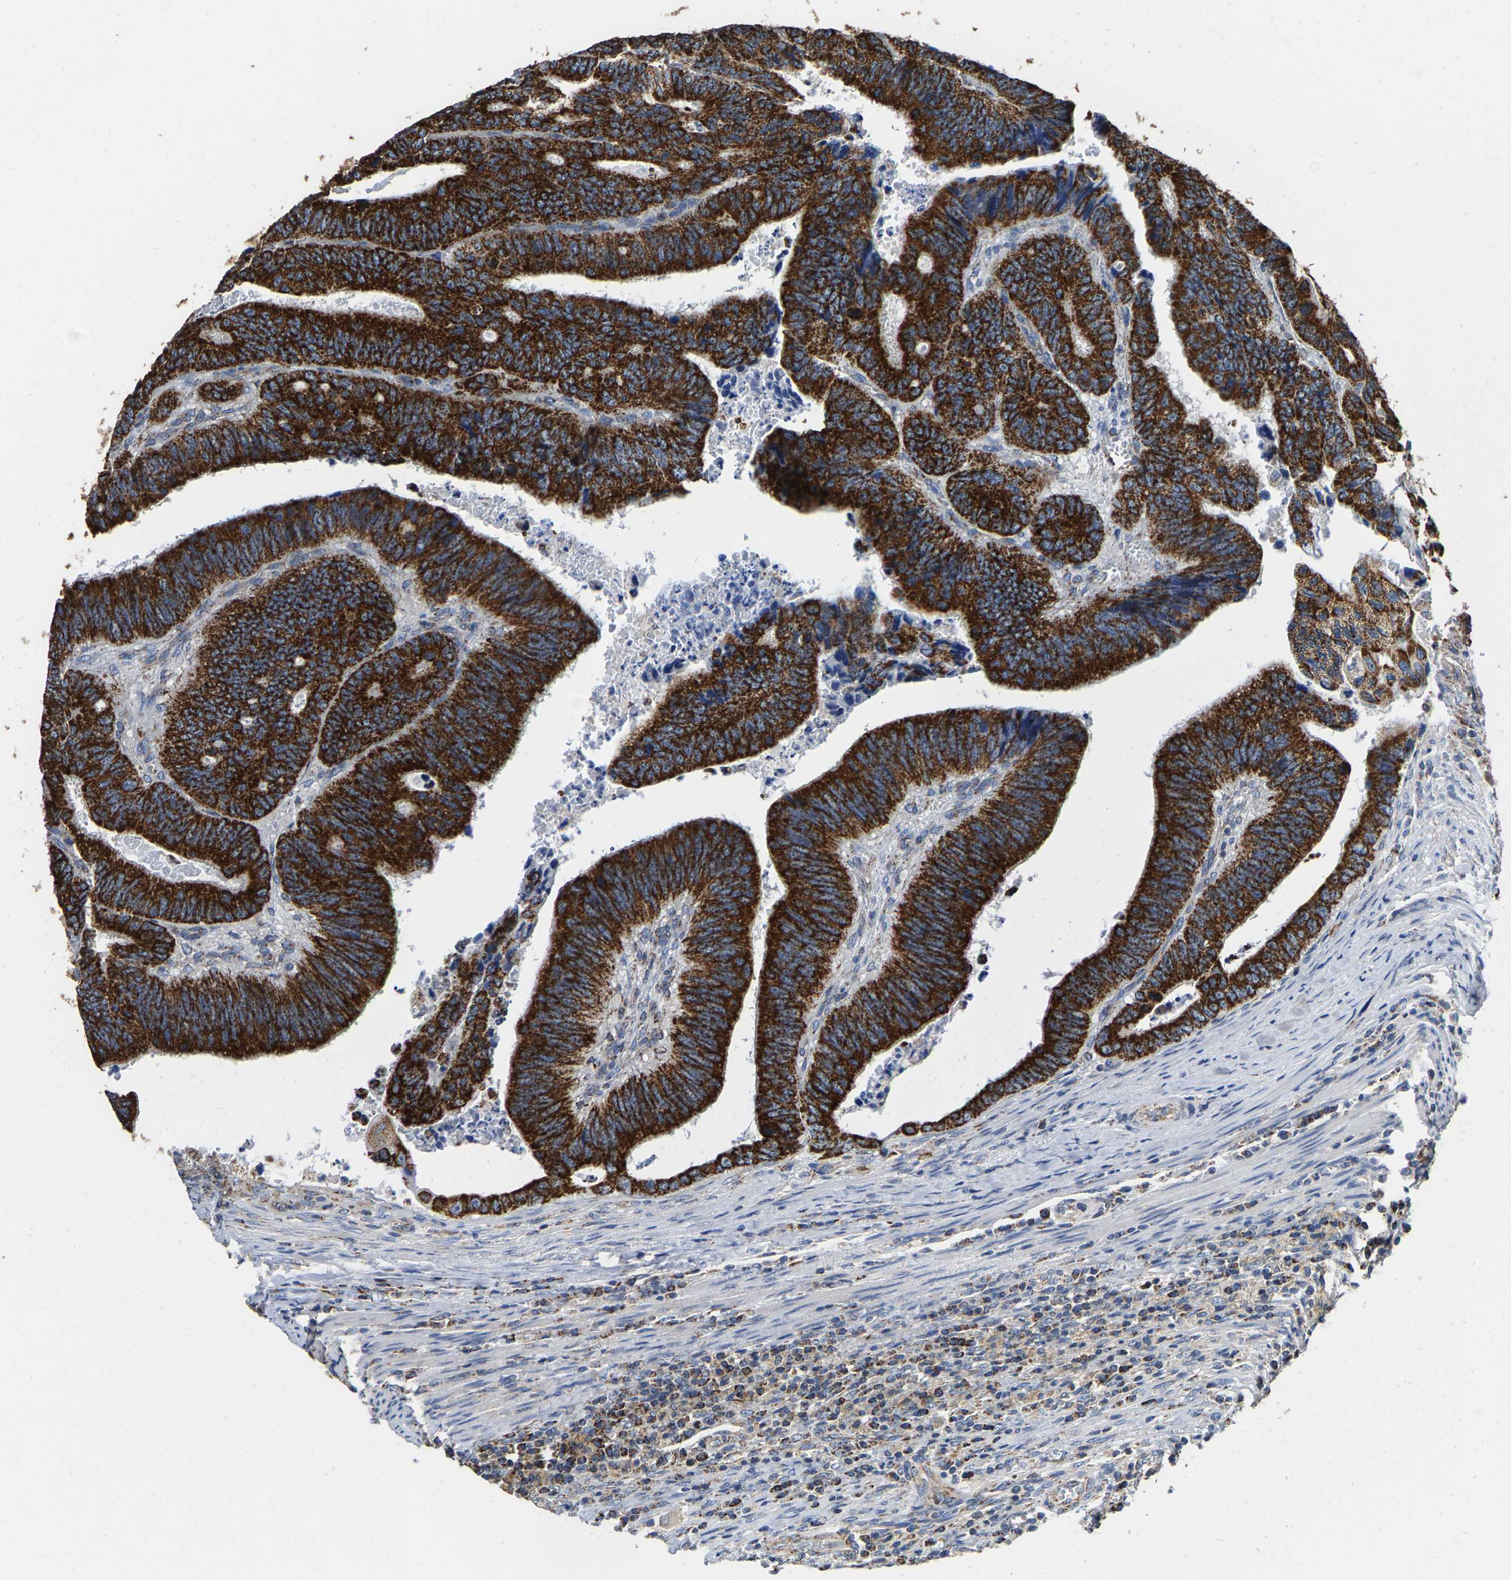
{"staining": {"intensity": "strong", "quantity": ">75%", "location": "cytoplasmic/membranous"}, "tissue": "colorectal cancer", "cell_type": "Tumor cells", "image_type": "cancer", "snomed": [{"axis": "morphology", "description": "Inflammation, NOS"}, {"axis": "morphology", "description": "Adenocarcinoma, NOS"}, {"axis": "topography", "description": "Colon"}], "caption": "IHC staining of adenocarcinoma (colorectal), which displays high levels of strong cytoplasmic/membranous staining in approximately >75% of tumor cells indicating strong cytoplasmic/membranous protein staining. The staining was performed using DAB (brown) for protein detection and nuclei were counterstained in hematoxylin (blue).", "gene": "SHMT2", "patient": {"sex": "male", "age": 72}}